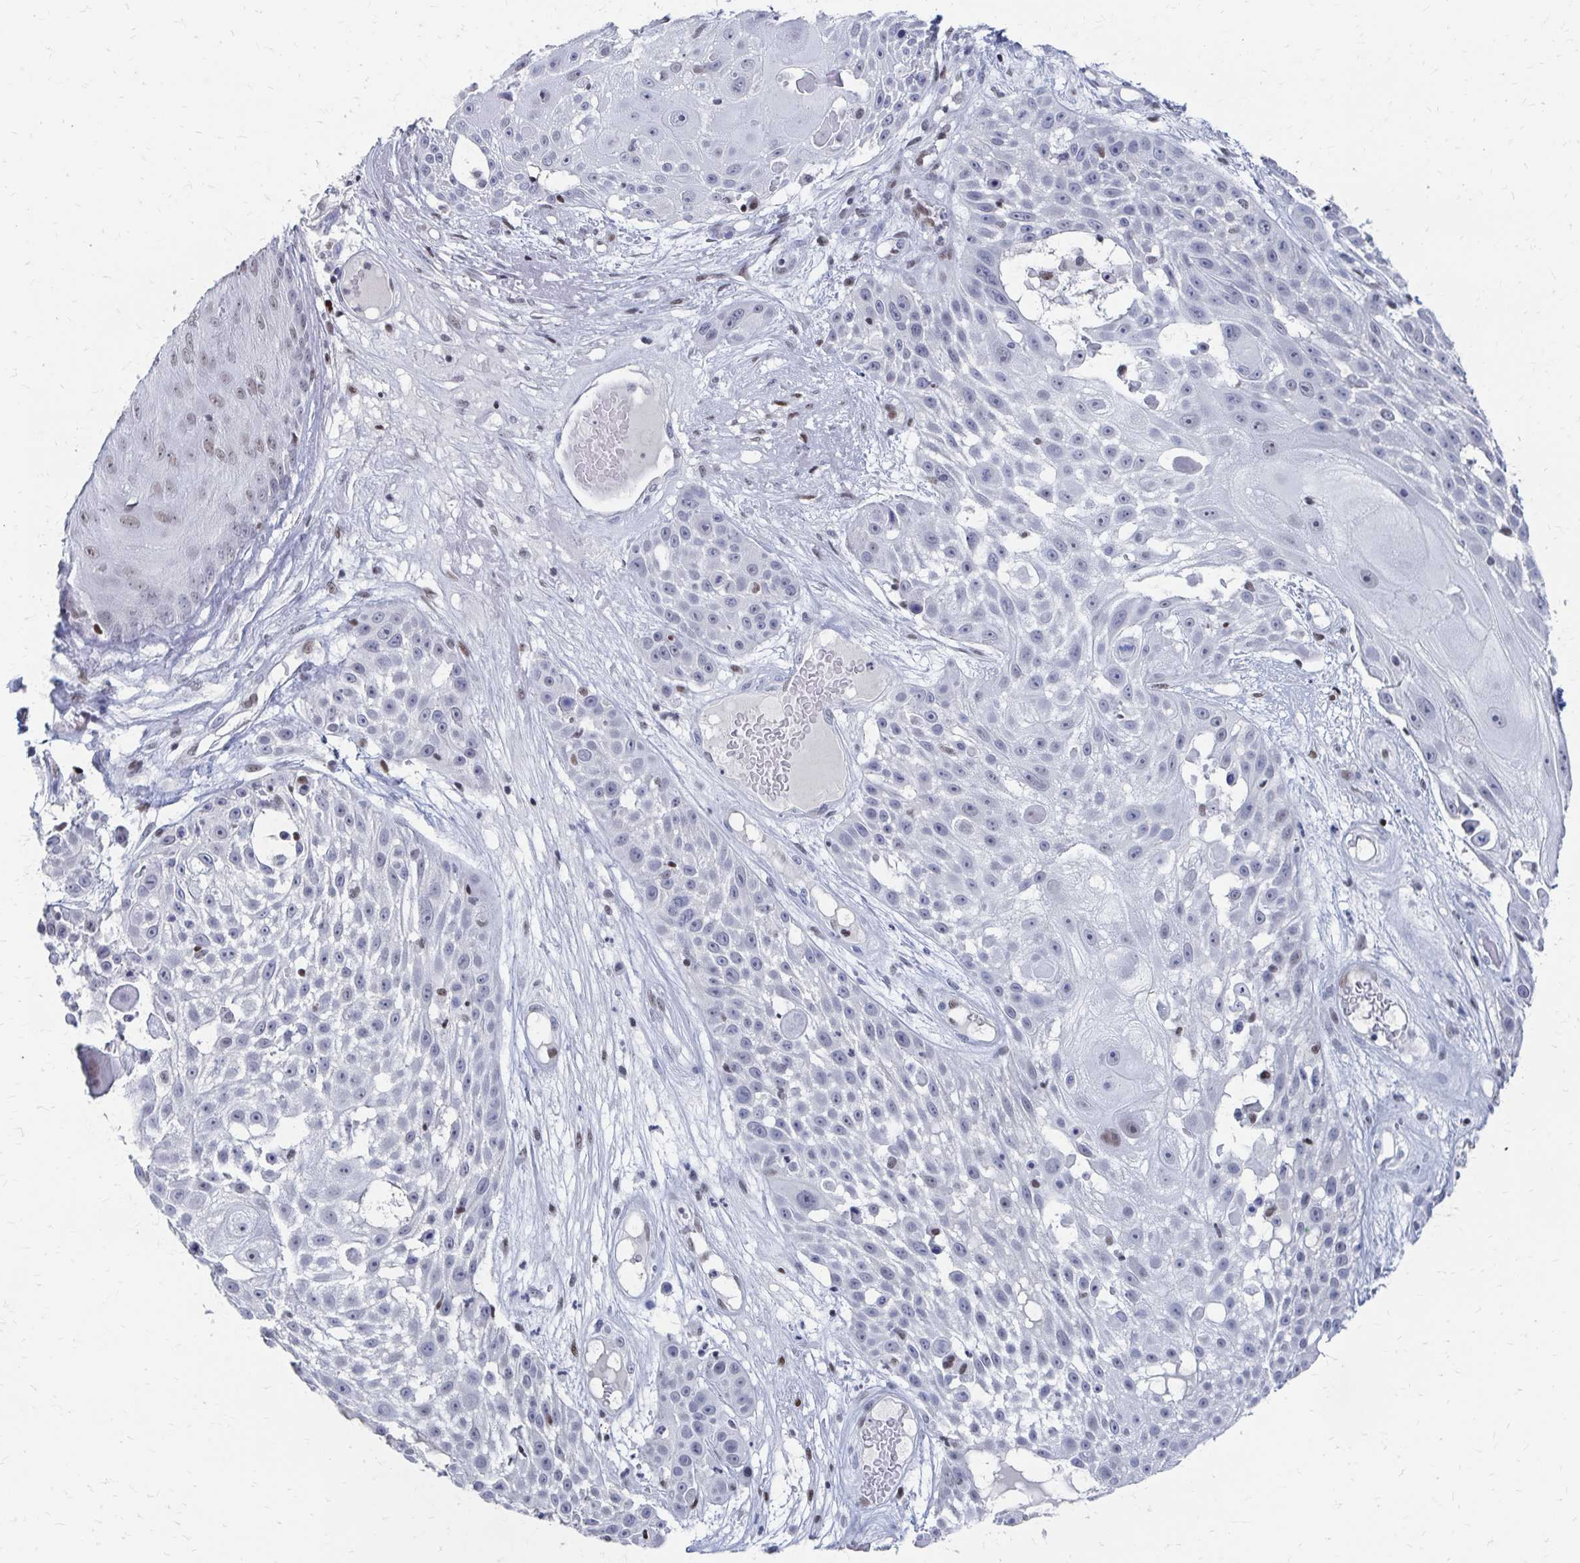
{"staining": {"intensity": "negative", "quantity": "none", "location": "none"}, "tissue": "skin cancer", "cell_type": "Tumor cells", "image_type": "cancer", "snomed": [{"axis": "morphology", "description": "Squamous cell carcinoma, NOS"}, {"axis": "topography", "description": "Skin"}], "caption": "A photomicrograph of skin cancer stained for a protein shows no brown staining in tumor cells. The staining was performed using DAB to visualize the protein expression in brown, while the nuclei were stained in blue with hematoxylin (Magnification: 20x).", "gene": "CDIN1", "patient": {"sex": "female", "age": 86}}